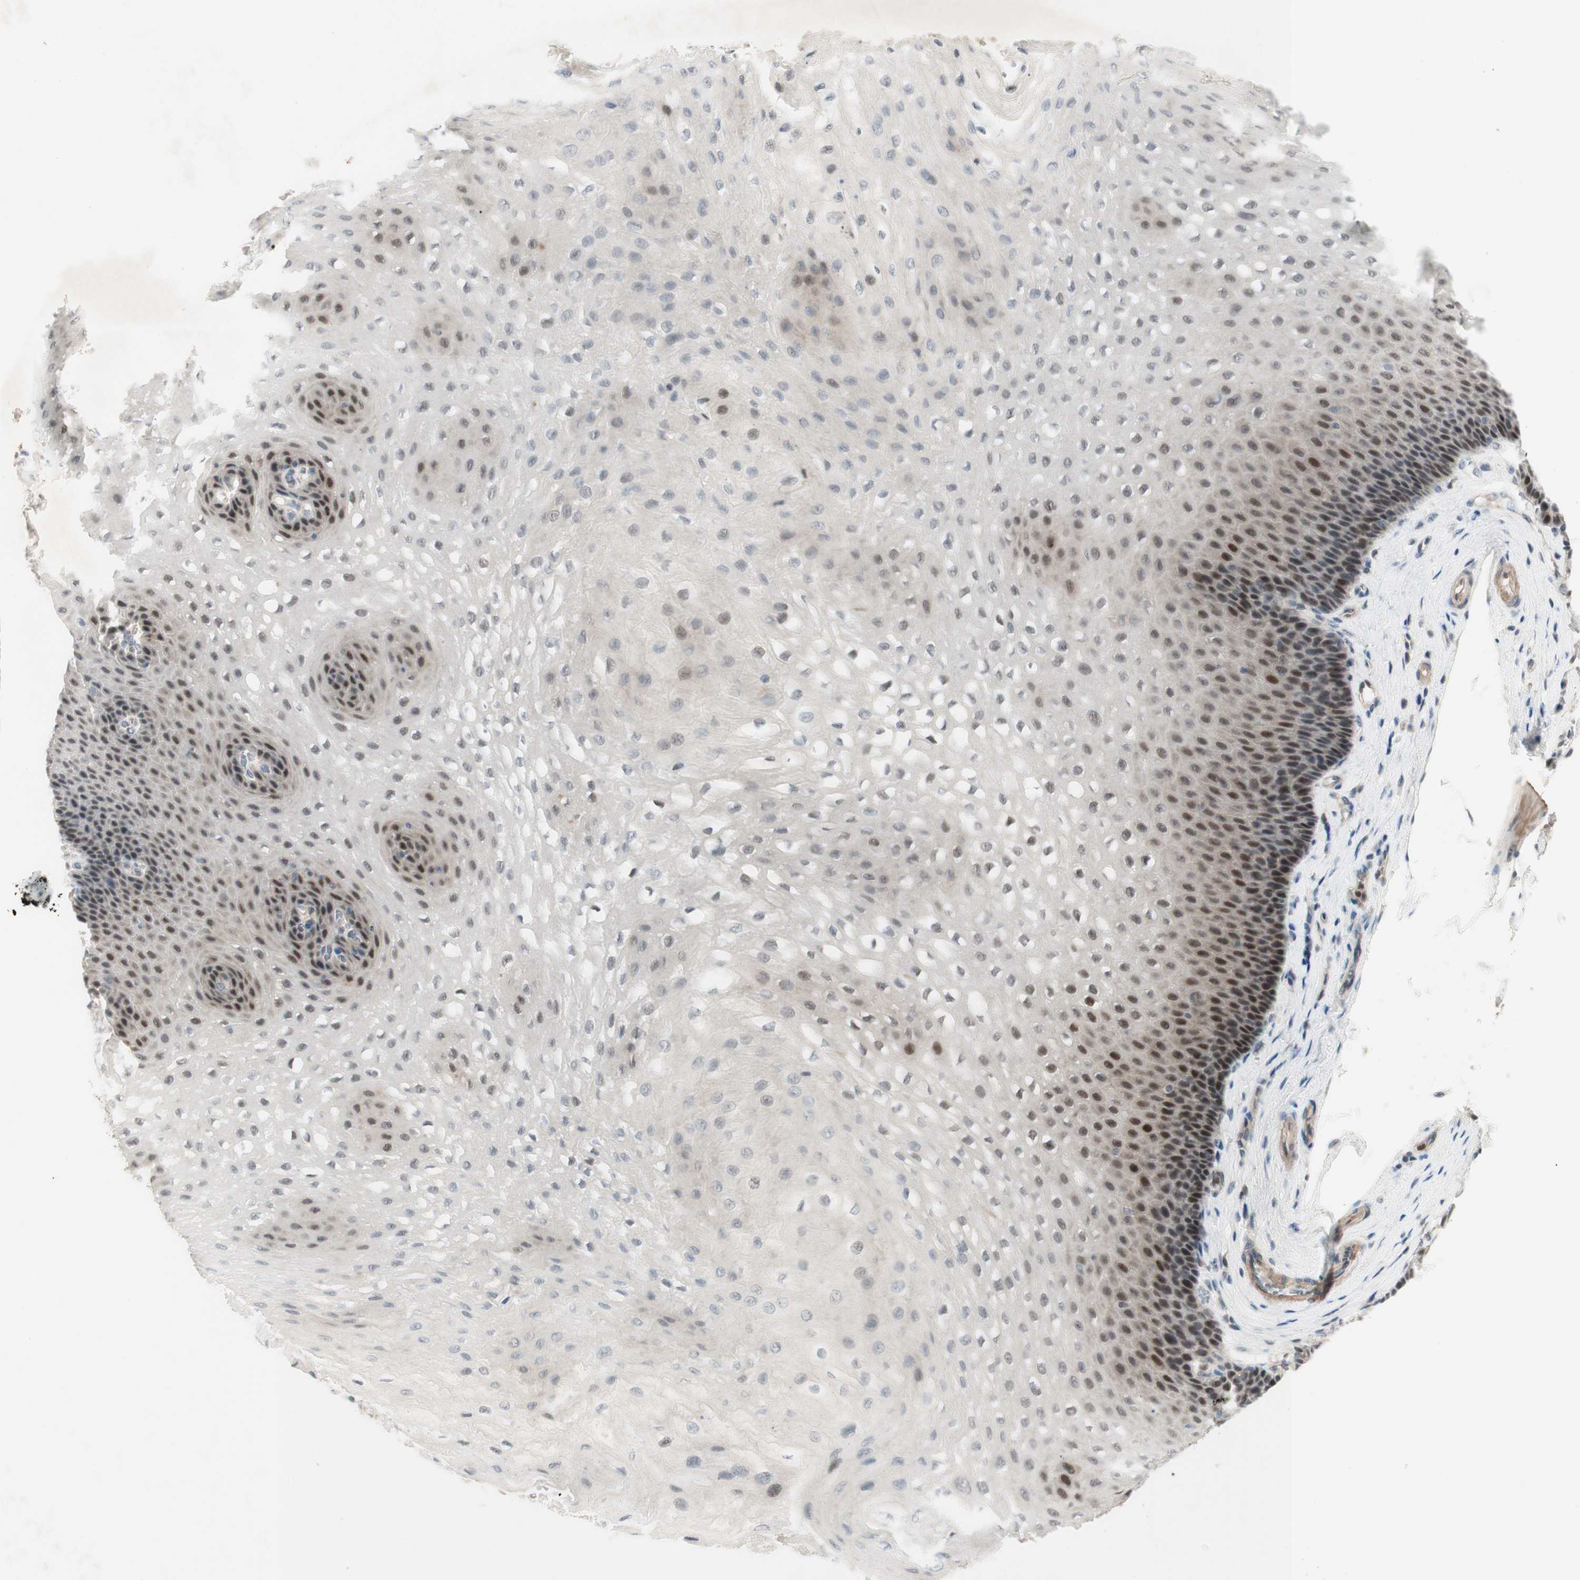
{"staining": {"intensity": "strong", "quantity": "<25%", "location": "nuclear"}, "tissue": "esophagus", "cell_type": "Squamous epithelial cells", "image_type": "normal", "snomed": [{"axis": "morphology", "description": "Normal tissue, NOS"}, {"axis": "topography", "description": "Esophagus"}], "caption": "High-power microscopy captured an immunohistochemistry (IHC) photomicrograph of normal esophagus, revealing strong nuclear staining in approximately <25% of squamous epithelial cells. (DAB (3,3'-diaminobenzidine) IHC, brown staining for protein, blue staining for nuclei).", "gene": "RFNG", "patient": {"sex": "female", "age": 72}}